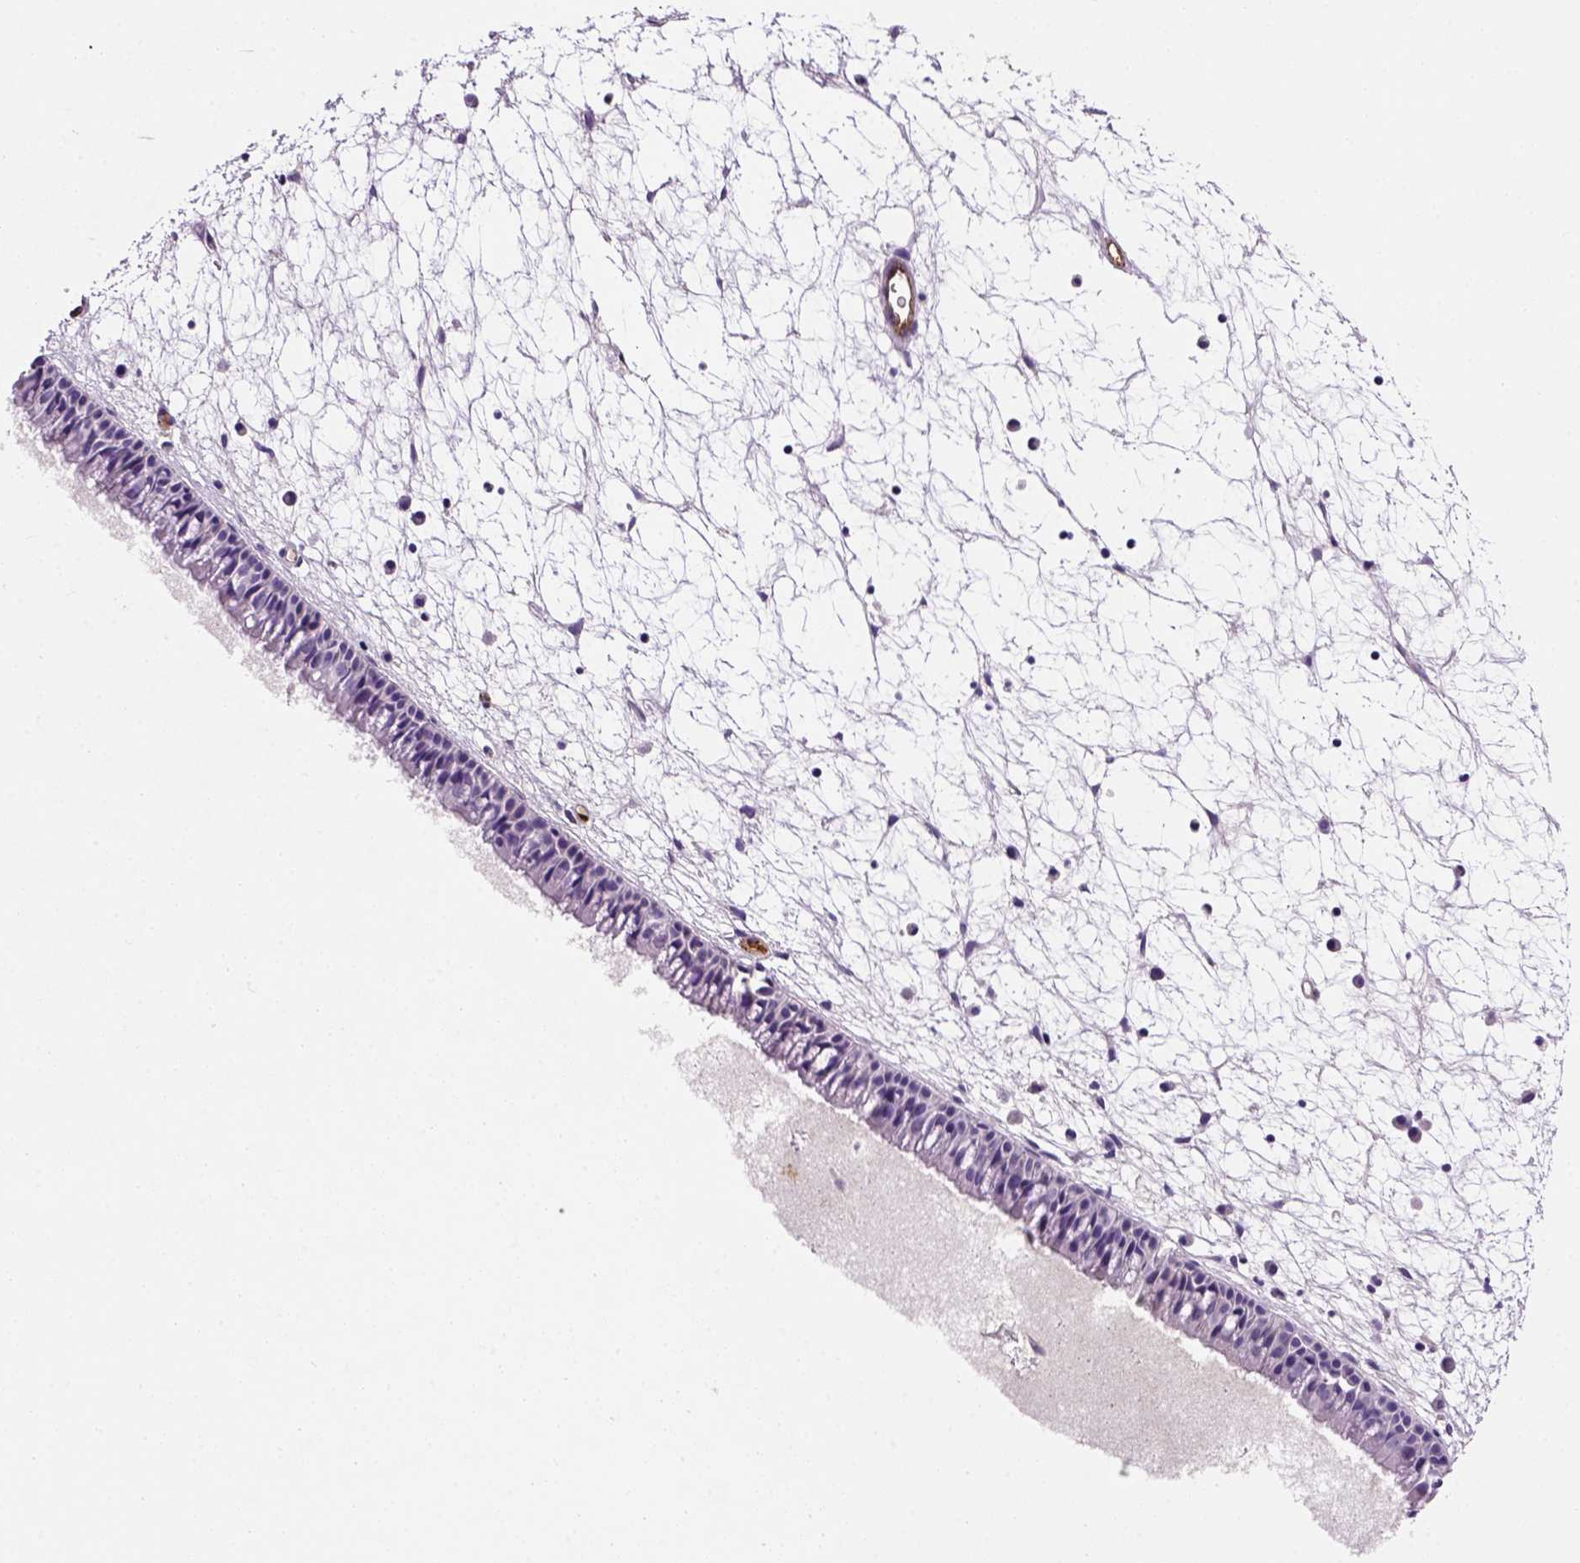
{"staining": {"intensity": "negative", "quantity": "none", "location": "none"}, "tissue": "nasopharynx", "cell_type": "Respiratory epithelial cells", "image_type": "normal", "snomed": [{"axis": "morphology", "description": "Normal tissue, NOS"}, {"axis": "topography", "description": "Nasopharynx"}], "caption": "Respiratory epithelial cells are negative for protein expression in benign human nasopharynx. The staining was performed using DAB (3,3'-diaminobenzidine) to visualize the protein expression in brown, while the nuclei were stained in blue with hematoxylin (Magnification: 20x).", "gene": "VWF", "patient": {"sex": "male", "age": 61}}